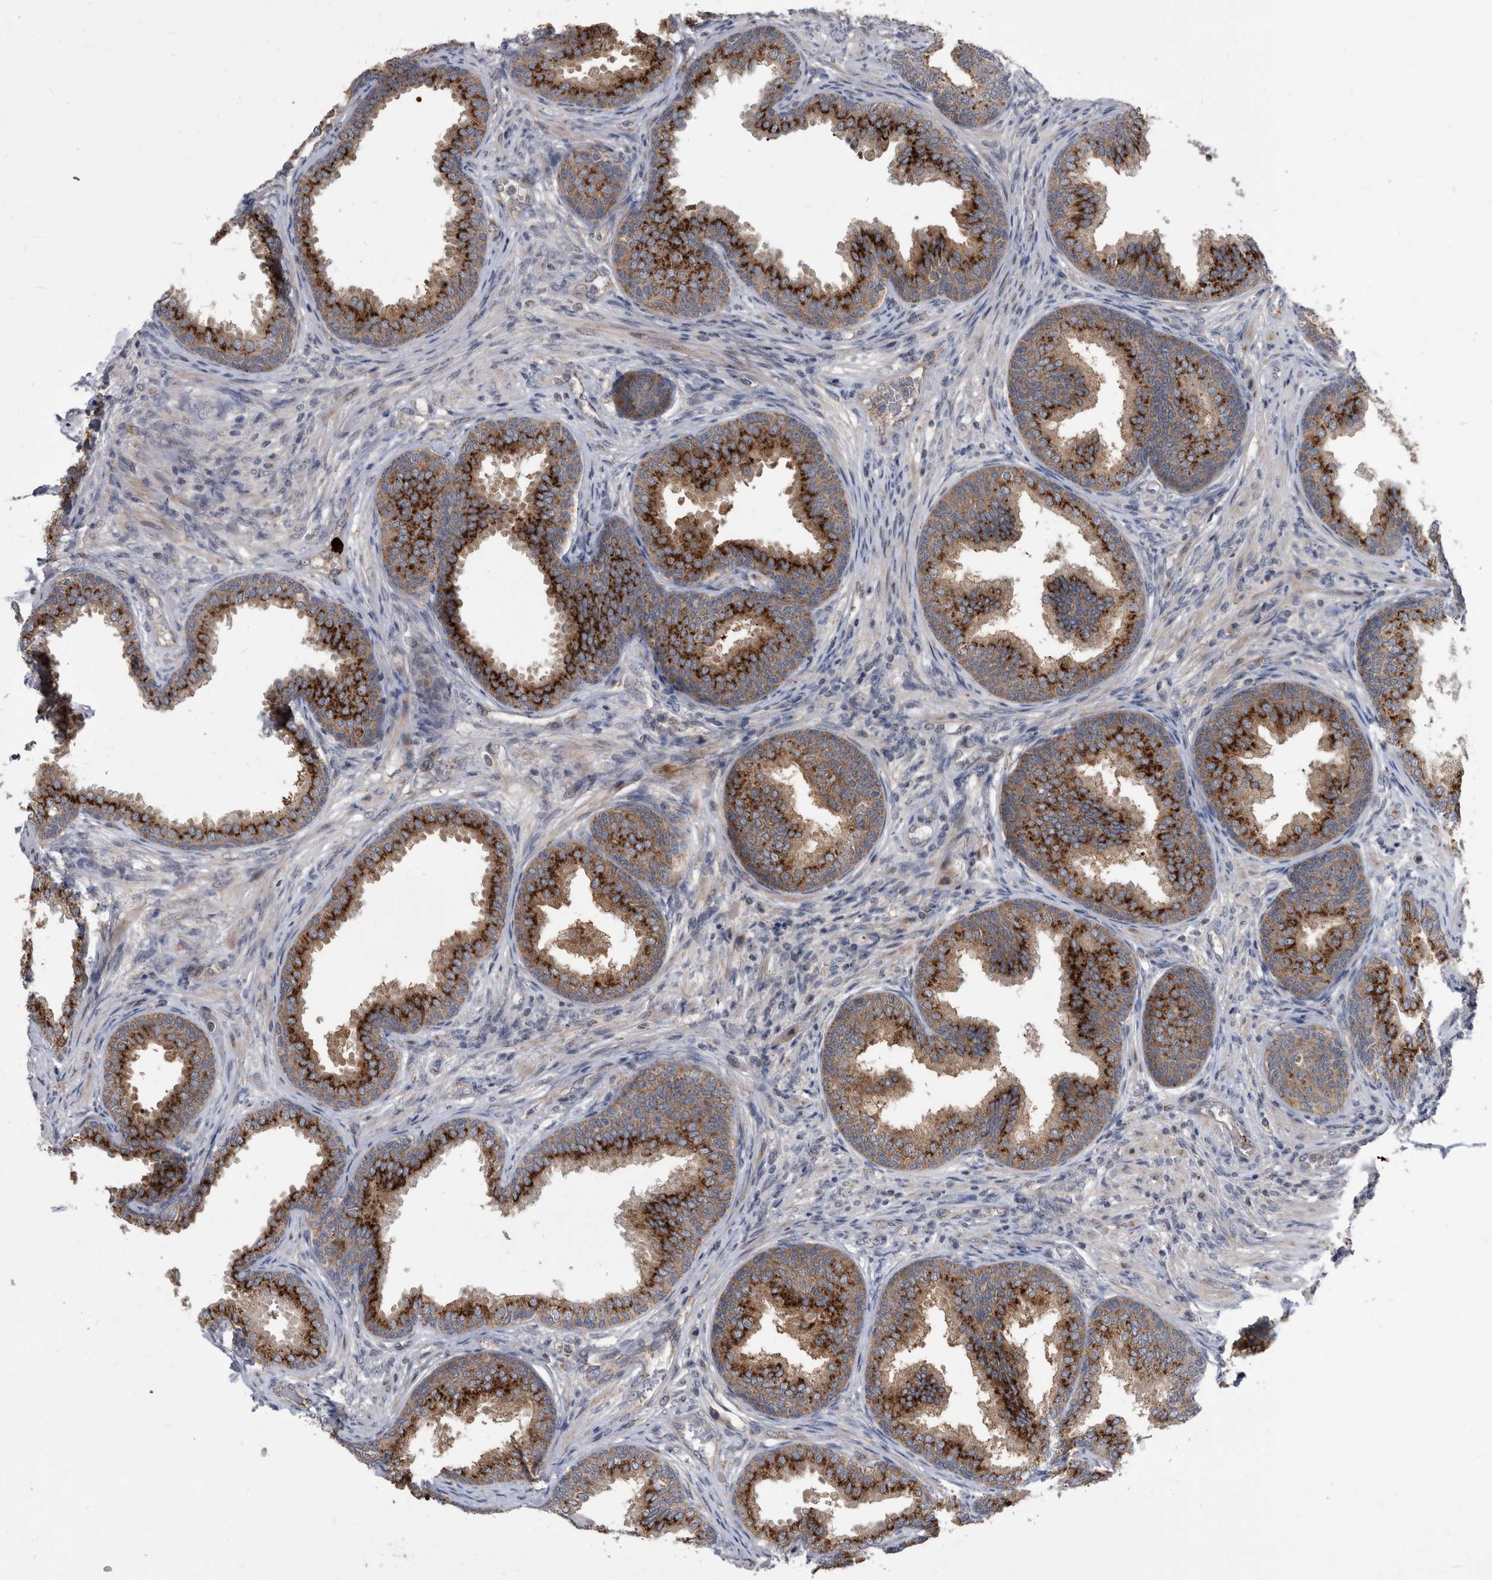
{"staining": {"intensity": "strong", "quantity": ">75%", "location": "cytoplasmic/membranous"}, "tissue": "prostate", "cell_type": "Glandular cells", "image_type": "normal", "snomed": [{"axis": "morphology", "description": "Normal tissue, NOS"}, {"axis": "topography", "description": "Prostate"}], "caption": "Protein analysis of unremarkable prostate shows strong cytoplasmic/membranous expression in approximately >75% of glandular cells. (DAB IHC, brown staining for protein, blue staining for nuclei).", "gene": "PI15", "patient": {"sex": "male", "age": 76}}